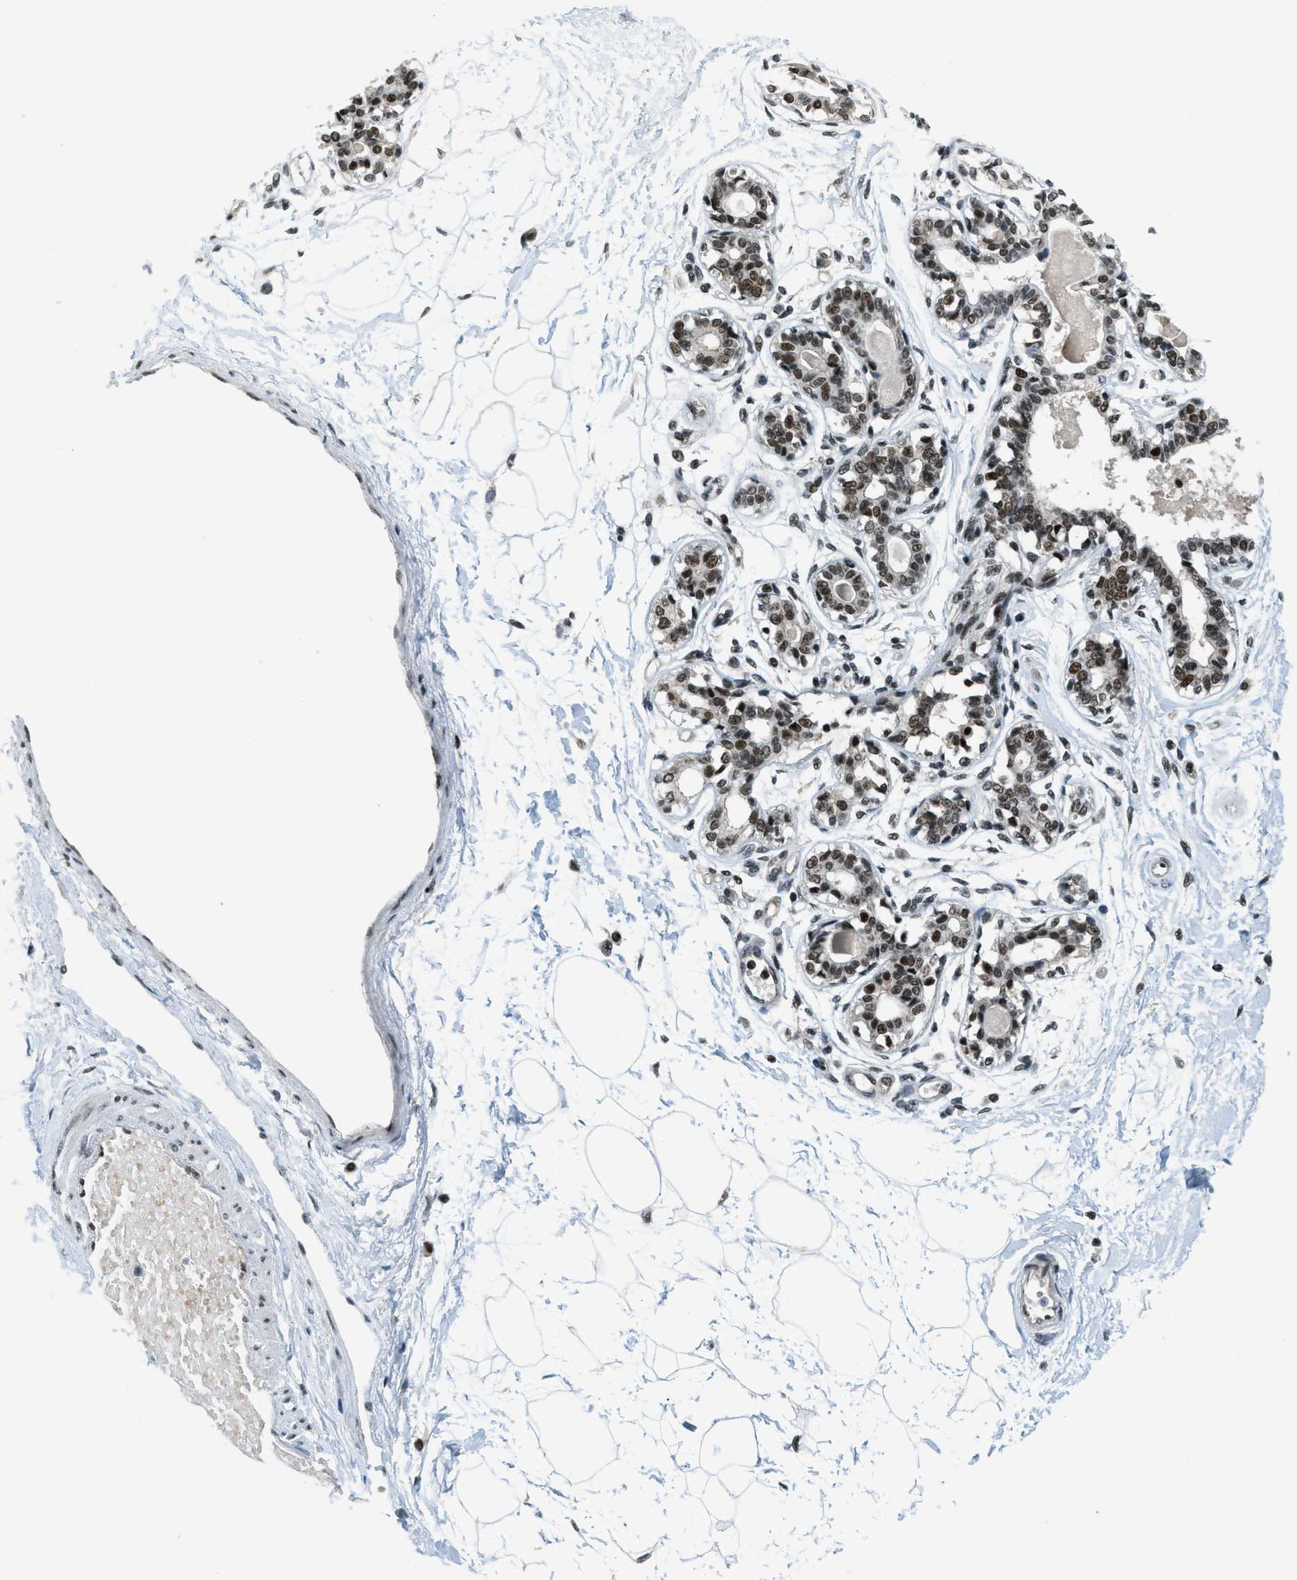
{"staining": {"intensity": "moderate", "quantity": ">75%", "location": "nuclear"}, "tissue": "breast", "cell_type": "Adipocytes", "image_type": "normal", "snomed": [{"axis": "morphology", "description": "Normal tissue, NOS"}, {"axis": "topography", "description": "Breast"}], "caption": "The histopathology image exhibits immunohistochemical staining of unremarkable breast. There is moderate nuclear expression is identified in about >75% of adipocytes.", "gene": "KLF6", "patient": {"sex": "female", "age": 45}}